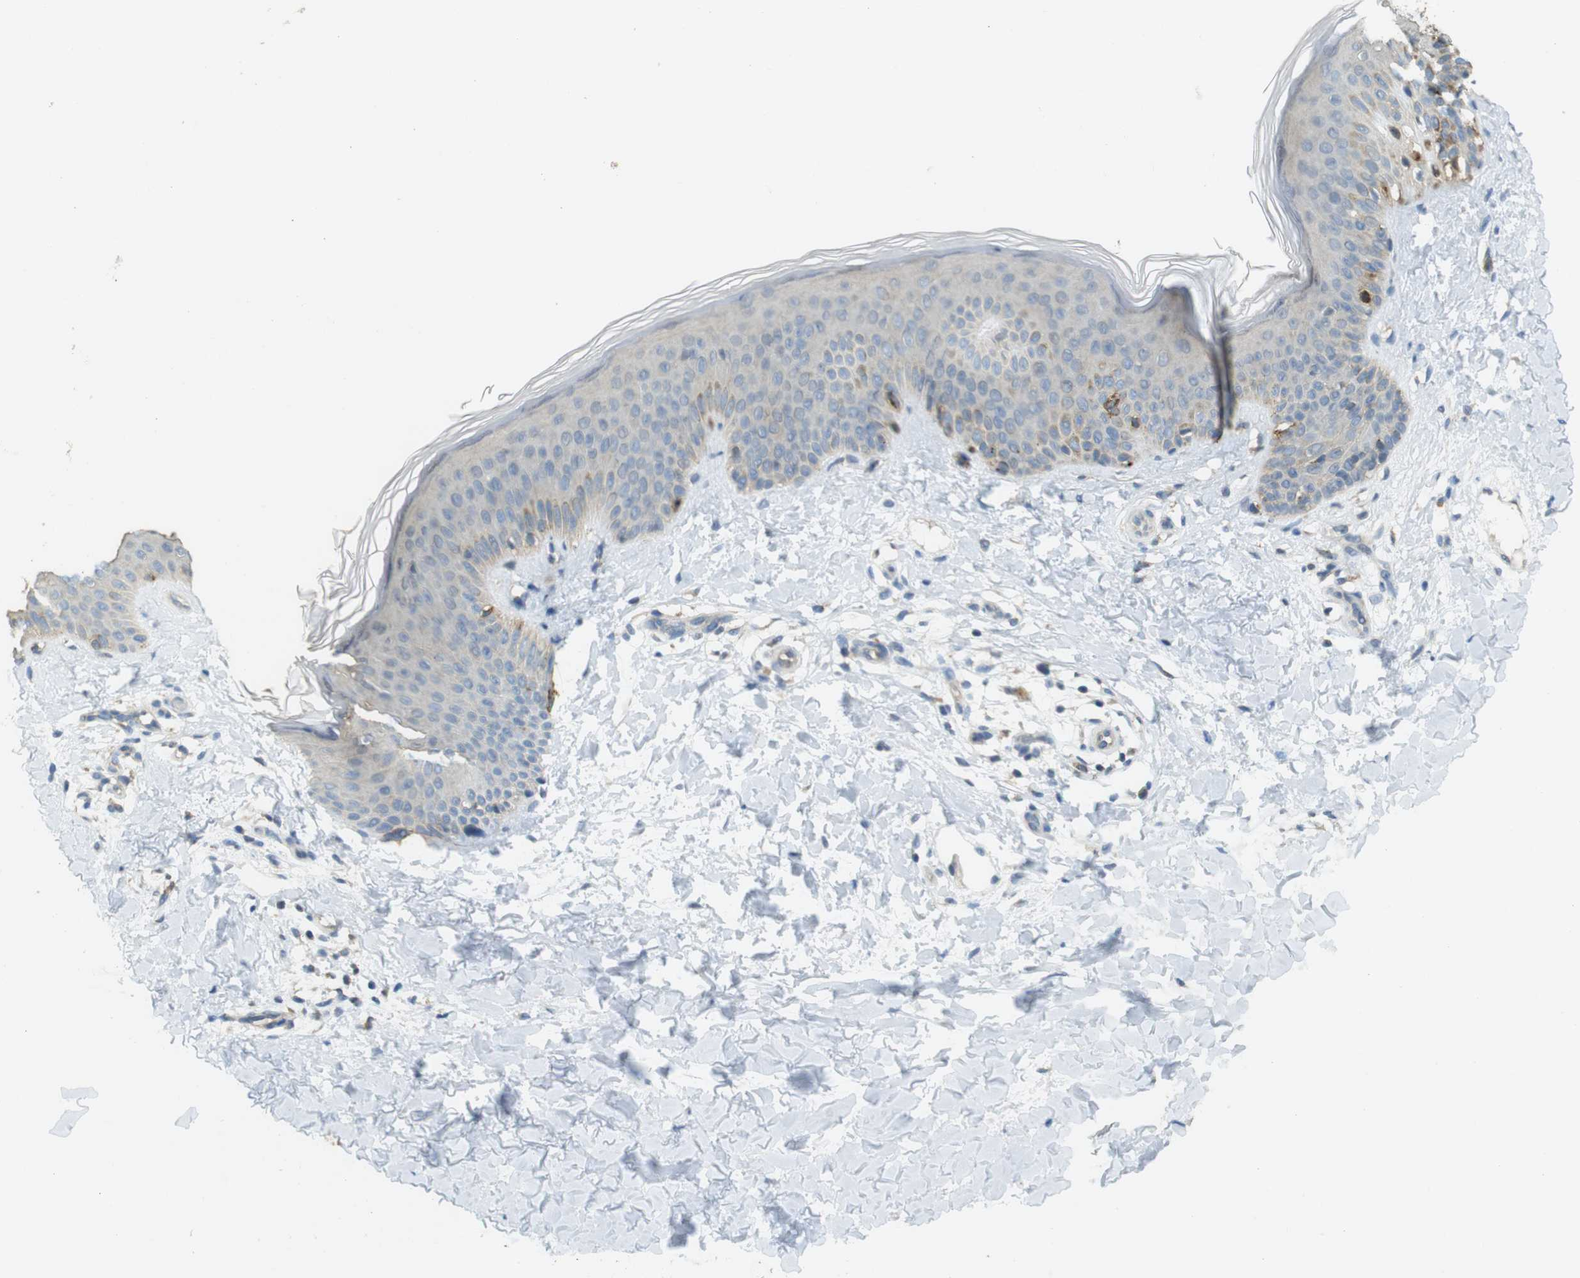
{"staining": {"intensity": "negative", "quantity": "none", "location": "none"}, "tissue": "skin", "cell_type": "Fibroblasts", "image_type": "normal", "snomed": [{"axis": "morphology", "description": "Normal tissue, NOS"}, {"axis": "topography", "description": "Skin"}], "caption": "Fibroblasts show no significant expression in benign skin.", "gene": "BRI3BP", "patient": {"sex": "male", "age": 16}}